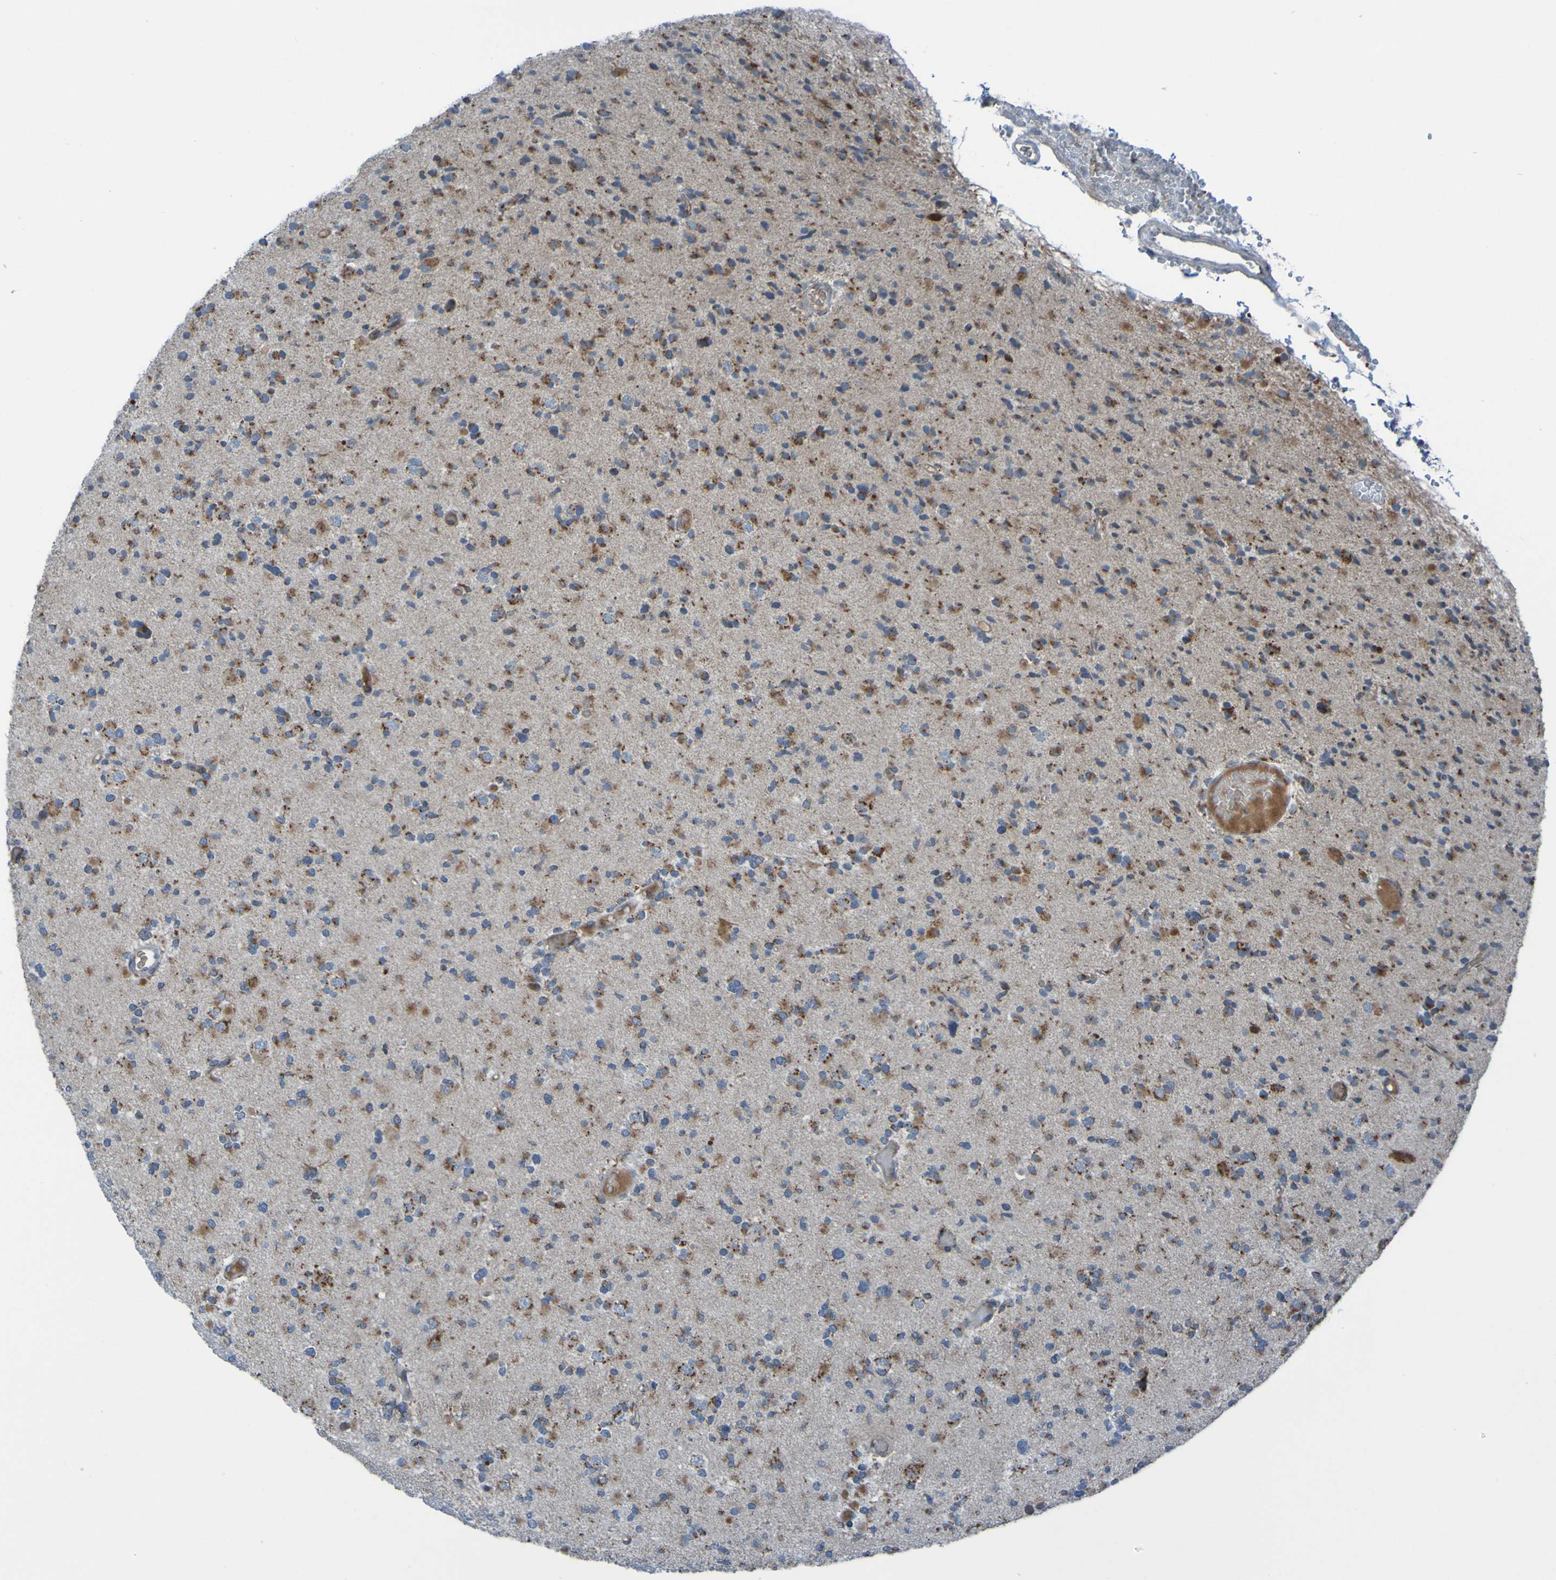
{"staining": {"intensity": "weak", "quantity": "25%-75%", "location": "cytoplasmic/membranous"}, "tissue": "glioma", "cell_type": "Tumor cells", "image_type": "cancer", "snomed": [{"axis": "morphology", "description": "Glioma, malignant, Low grade"}, {"axis": "topography", "description": "Brain"}], "caption": "Immunohistochemical staining of human malignant glioma (low-grade) shows low levels of weak cytoplasmic/membranous protein expression in approximately 25%-75% of tumor cells.", "gene": "UNG", "patient": {"sex": "female", "age": 22}}